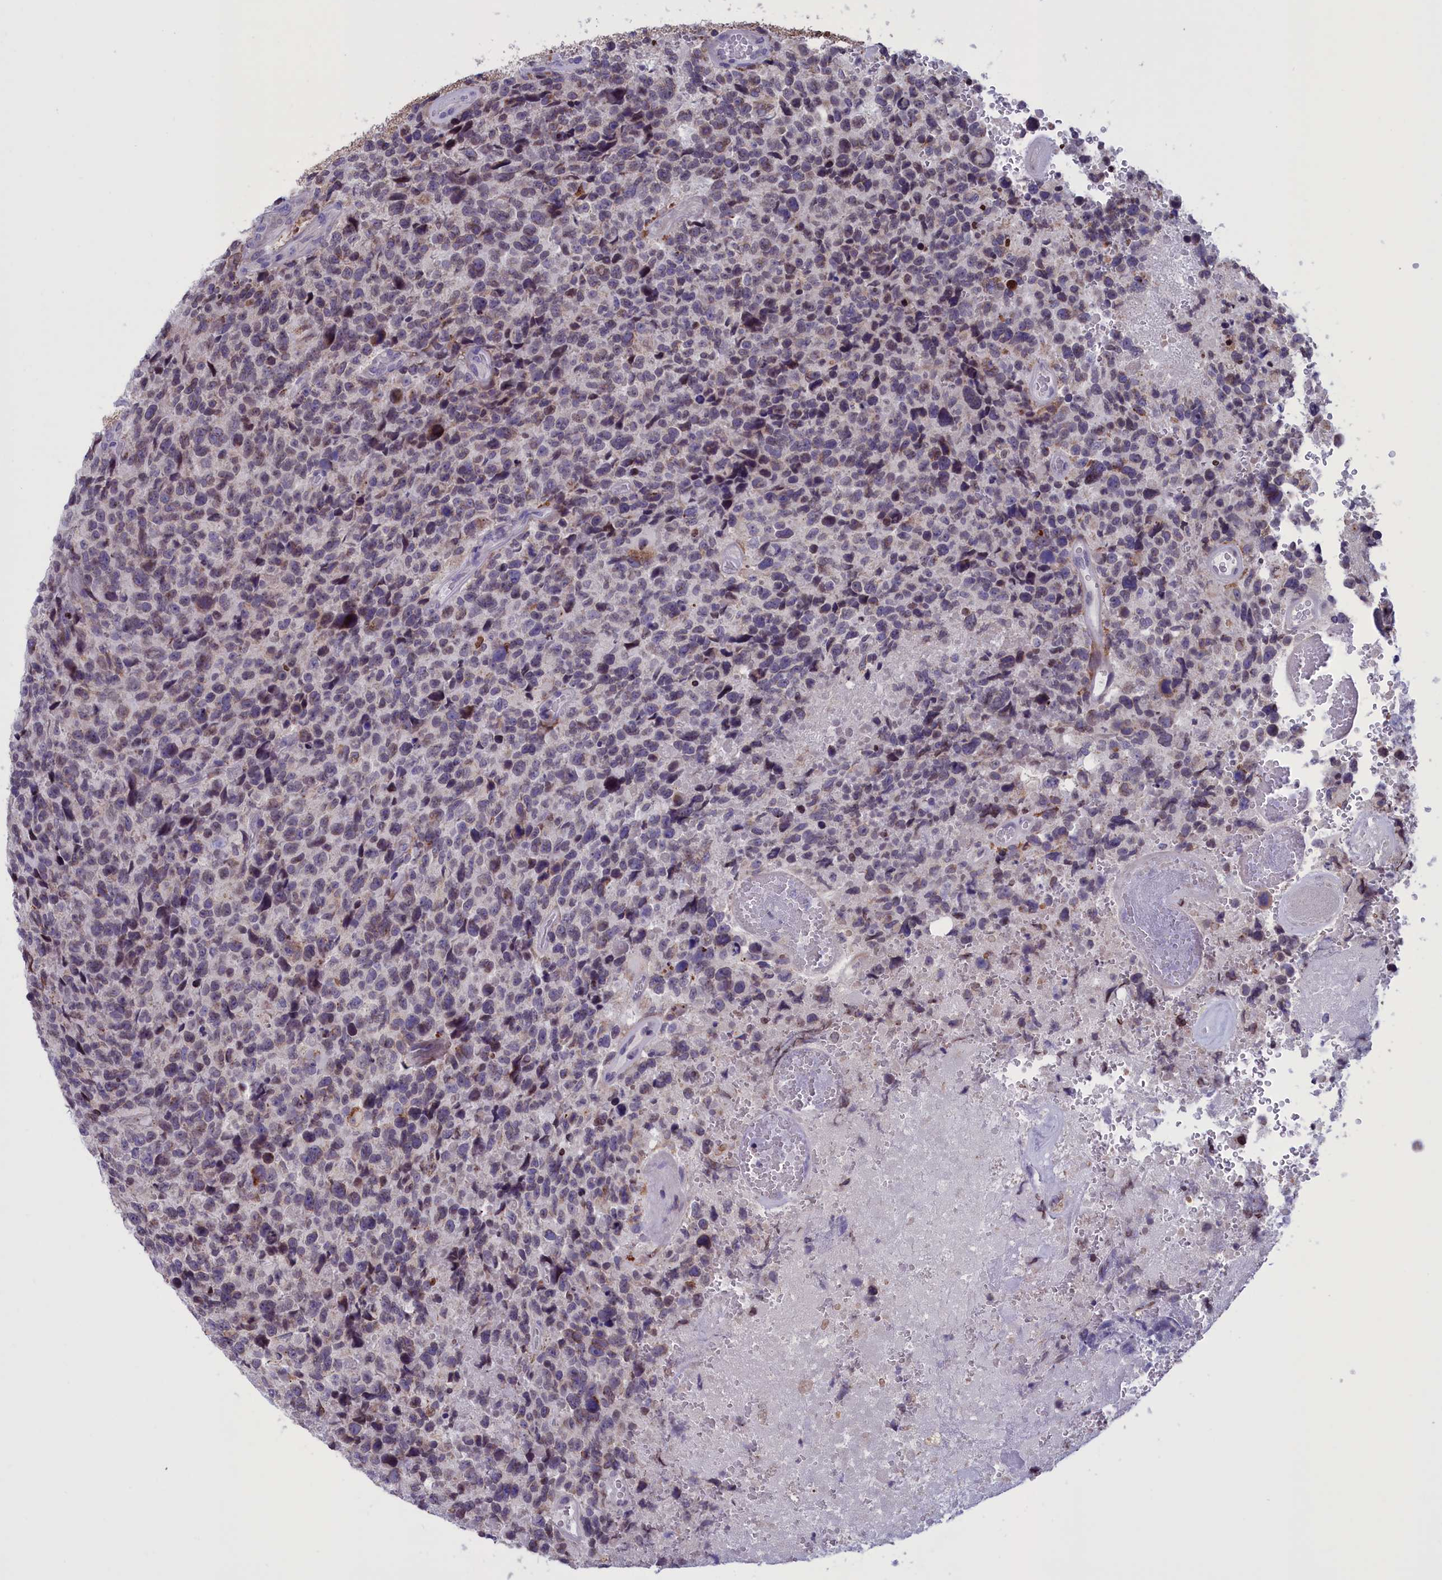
{"staining": {"intensity": "weak", "quantity": "25%-75%", "location": "cytoplasmic/membranous,nuclear"}, "tissue": "glioma", "cell_type": "Tumor cells", "image_type": "cancer", "snomed": [{"axis": "morphology", "description": "Glioma, malignant, High grade"}, {"axis": "topography", "description": "Brain"}], "caption": "Protein analysis of glioma tissue shows weak cytoplasmic/membranous and nuclear positivity in about 25%-75% of tumor cells.", "gene": "PARS2", "patient": {"sex": "male", "age": 69}}